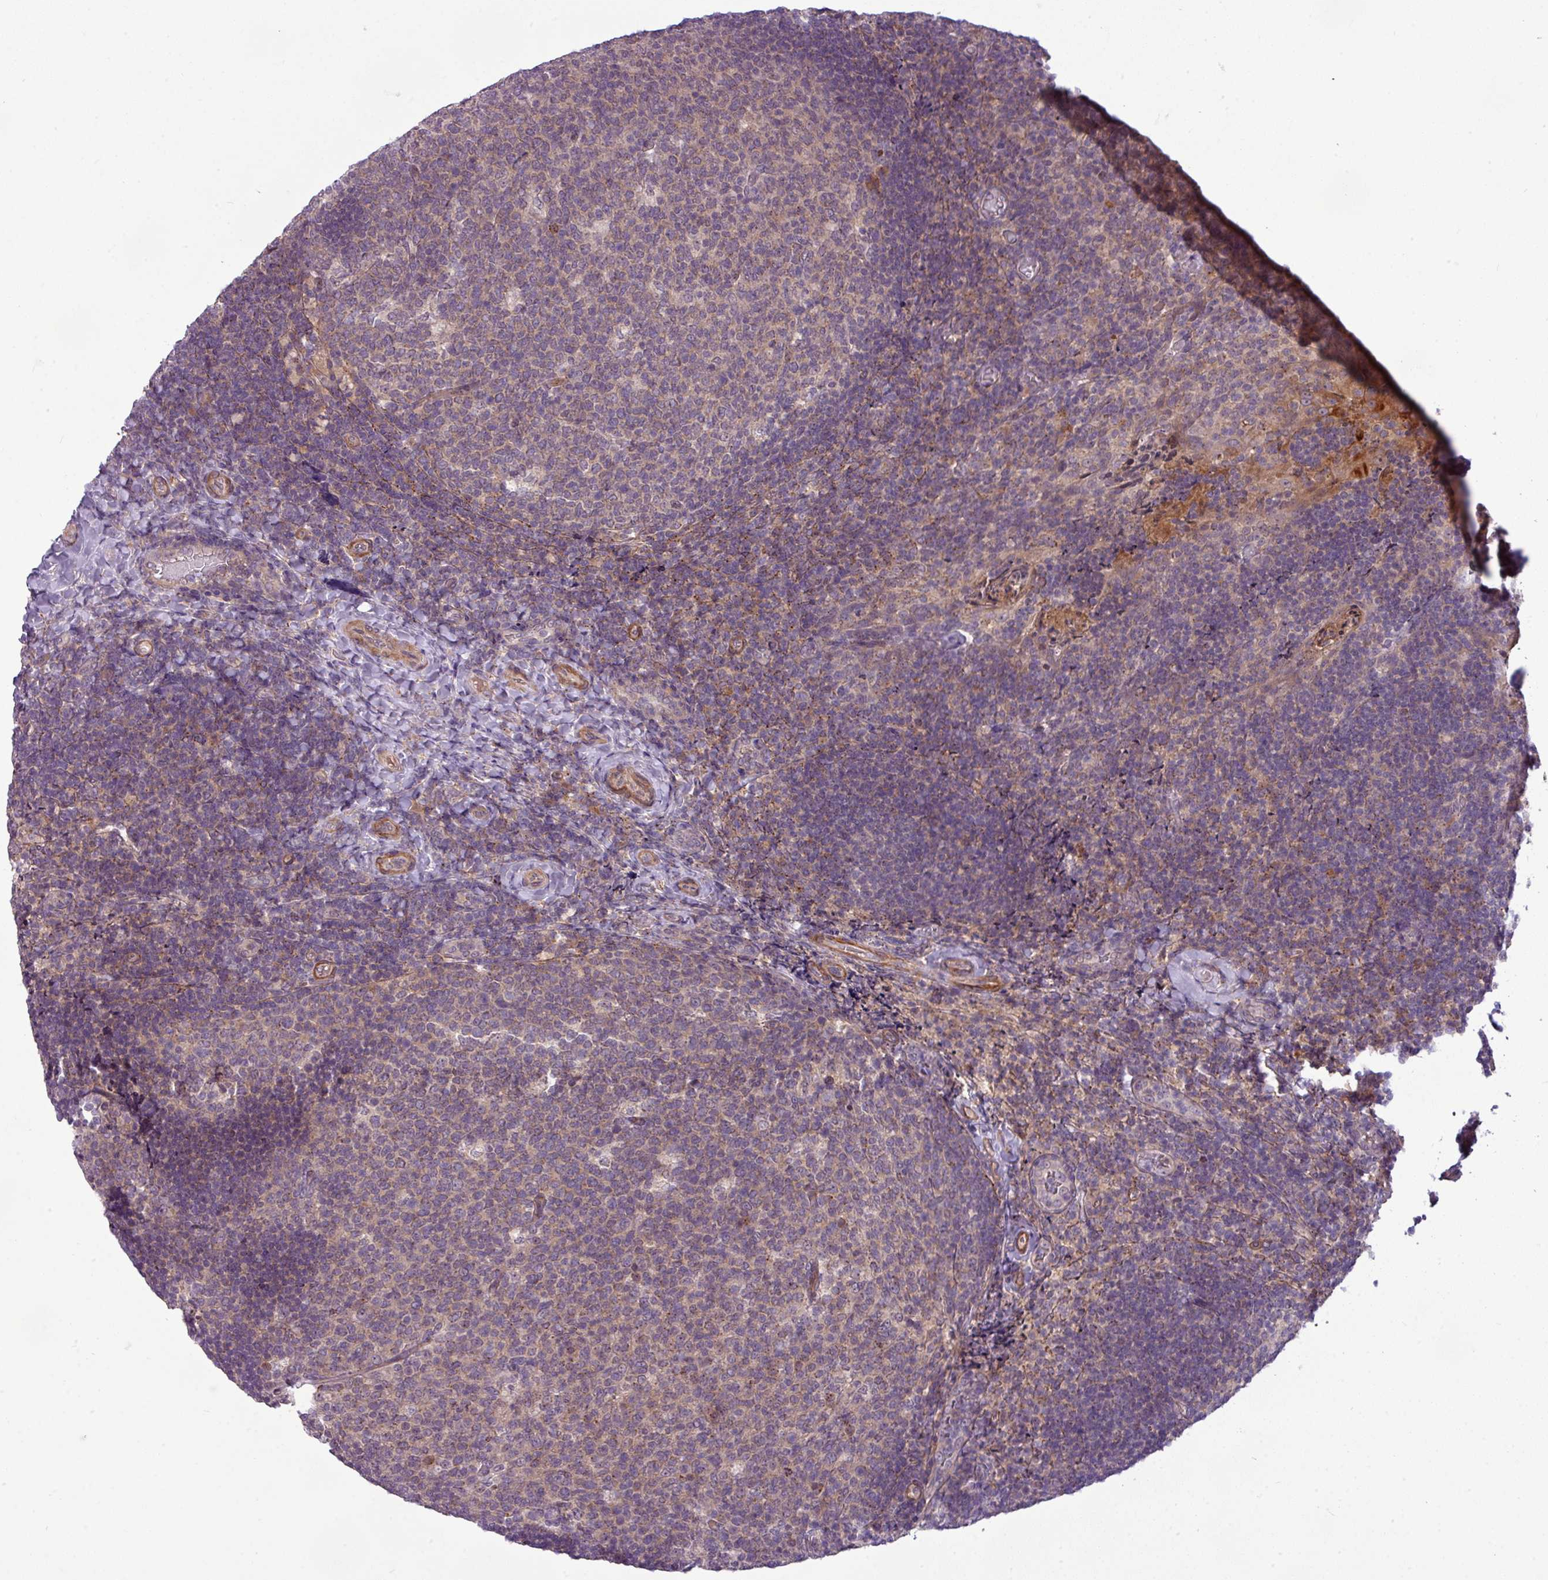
{"staining": {"intensity": "weak", "quantity": "25%-75%", "location": "cytoplasmic/membranous"}, "tissue": "tonsil", "cell_type": "Germinal center cells", "image_type": "normal", "snomed": [{"axis": "morphology", "description": "Normal tissue, NOS"}, {"axis": "topography", "description": "Tonsil"}], "caption": "Protein expression analysis of normal tonsil demonstrates weak cytoplasmic/membranous positivity in approximately 25%-75% of germinal center cells. (IHC, brightfield microscopy, high magnification).", "gene": "ZNF35", "patient": {"sex": "female", "age": 10}}